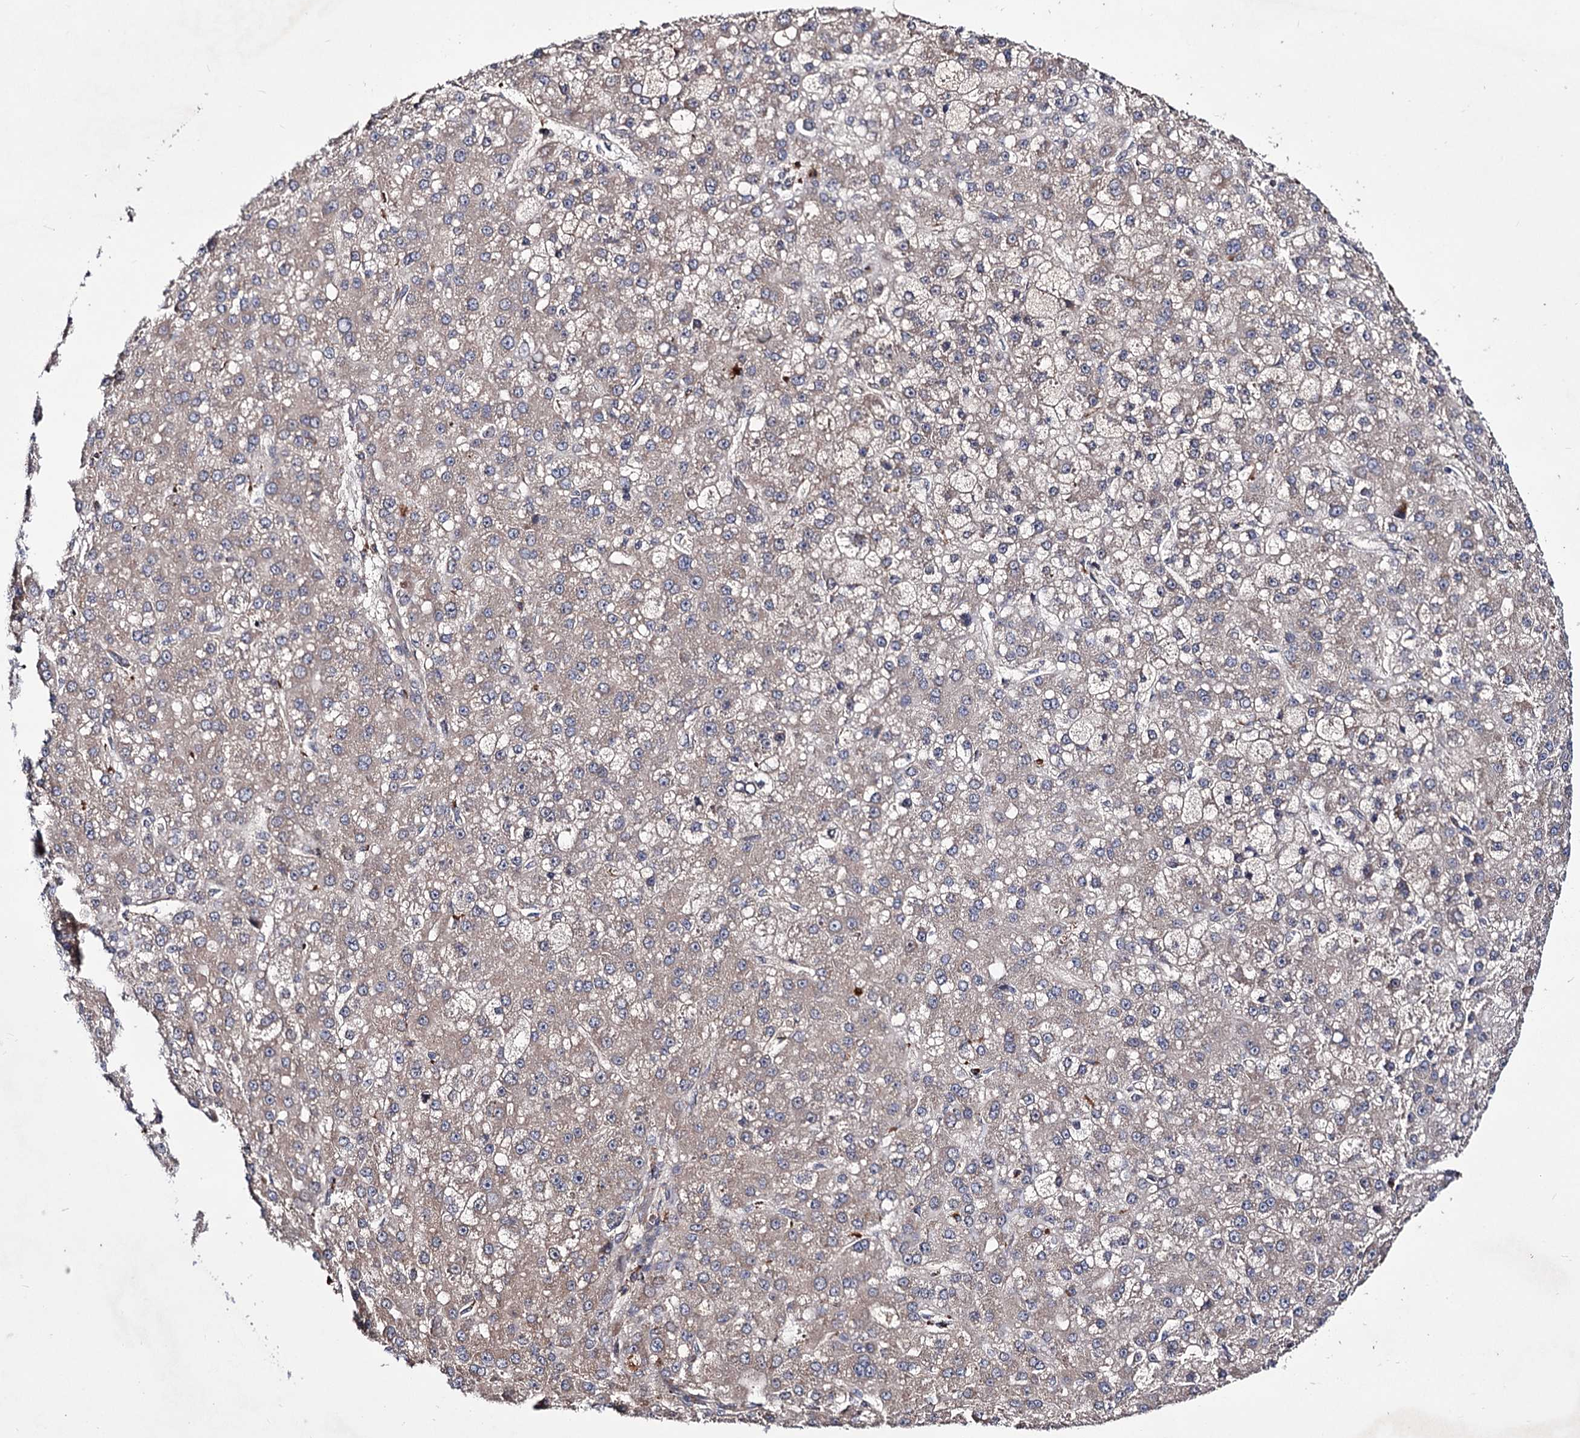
{"staining": {"intensity": "weak", "quantity": ">75%", "location": "cytoplasmic/membranous"}, "tissue": "liver cancer", "cell_type": "Tumor cells", "image_type": "cancer", "snomed": [{"axis": "morphology", "description": "Carcinoma, Hepatocellular, NOS"}, {"axis": "topography", "description": "Liver"}], "caption": "Approximately >75% of tumor cells in liver cancer (hepatocellular carcinoma) display weak cytoplasmic/membranous protein expression as visualized by brown immunohistochemical staining.", "gene": "MICAL2", "patient": {"sex": "male", "age": 67}}